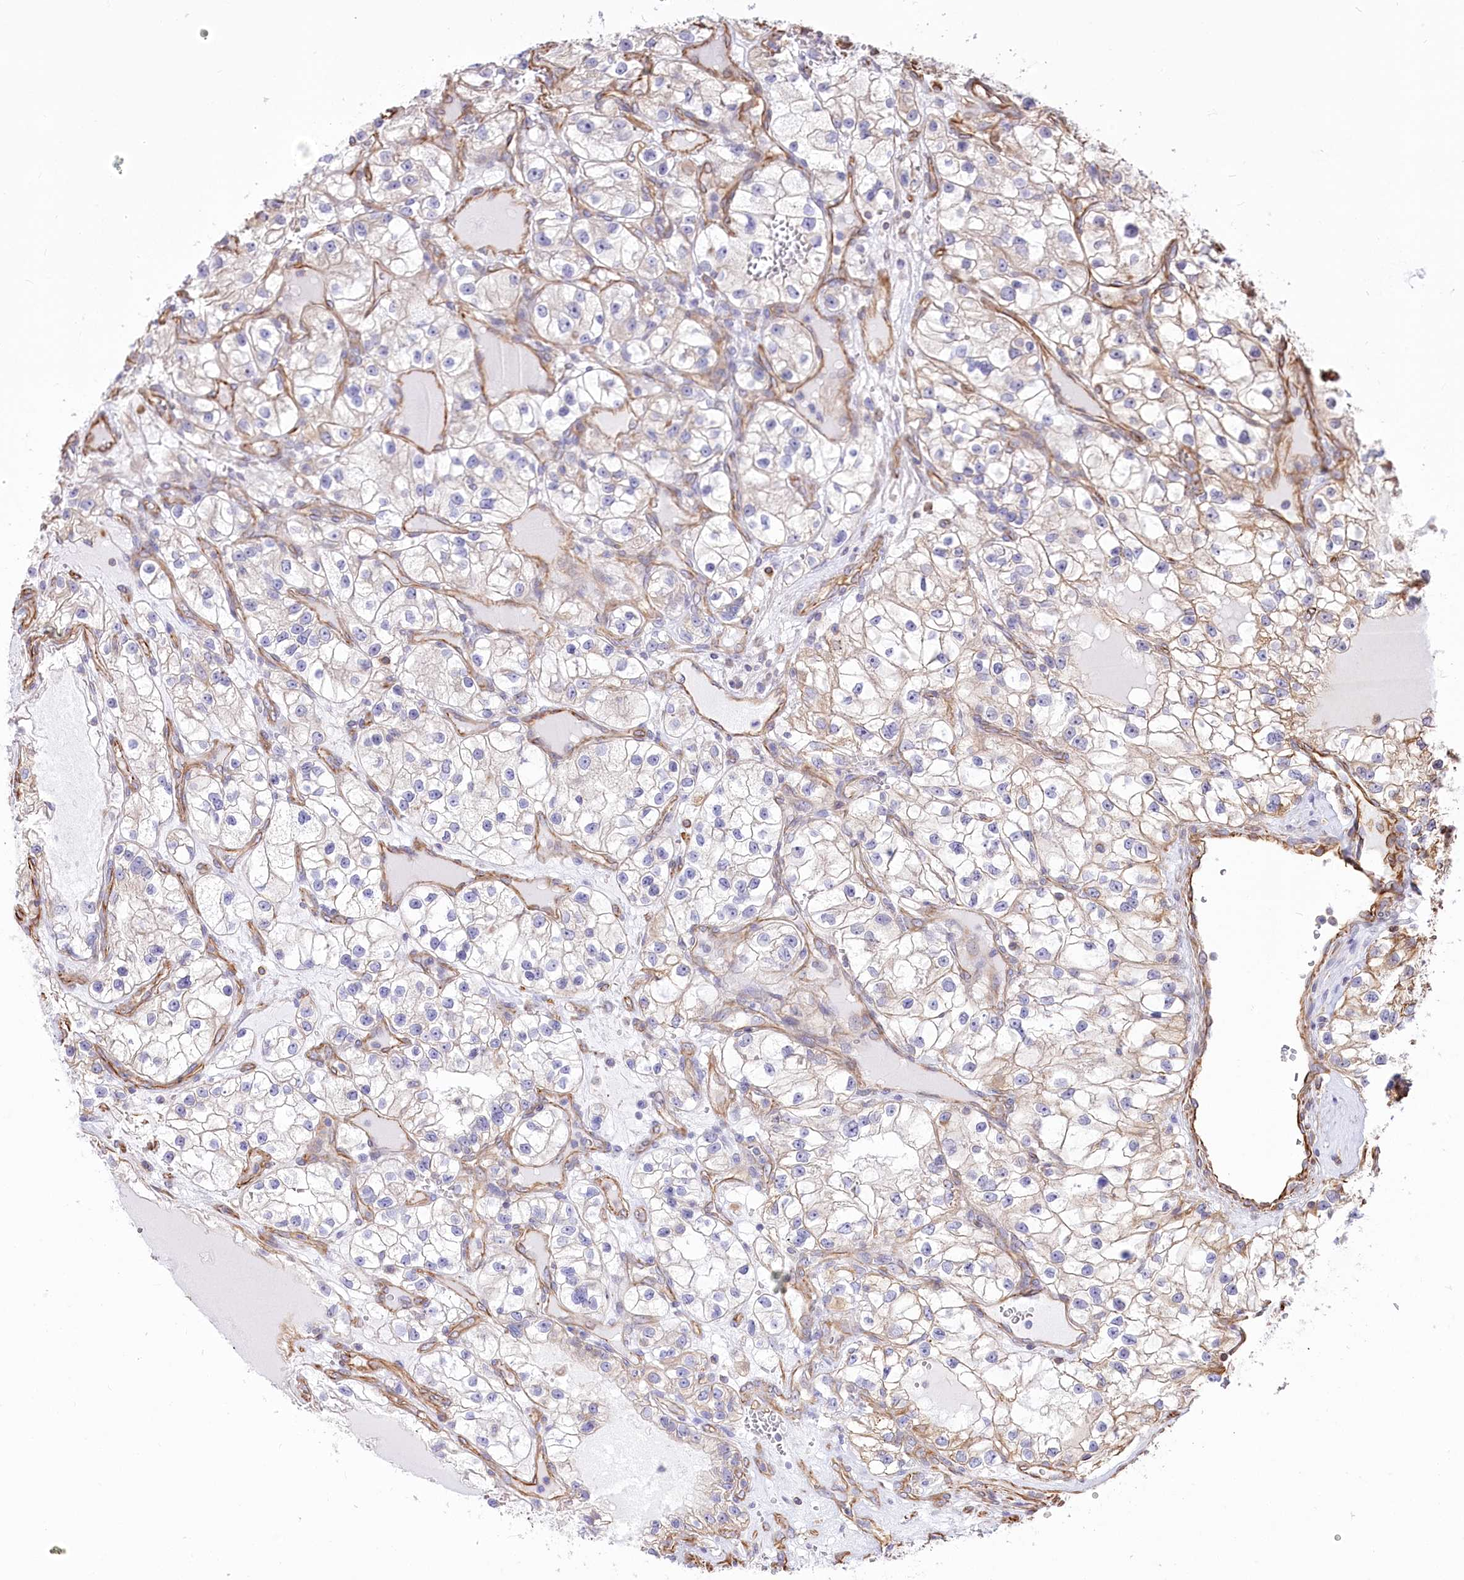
{"staining": {"intensity": "negative", "quantity": "none", "location": "none"}, "tissue": "renal cancer", "cell_type": "Tumor cells", "image_type": "cancer", "snomed": [{"axis": "morphology", "description": "Adenocarcinoma, NOS"}, {"axis": "topography", "description": "Kidney"}], "caption": "Renal cancer stained for a protein using IHC exhibits no positivity tumor cells.", "gene": "TTC1", "patient": {"sex": "female", "age": 57}}